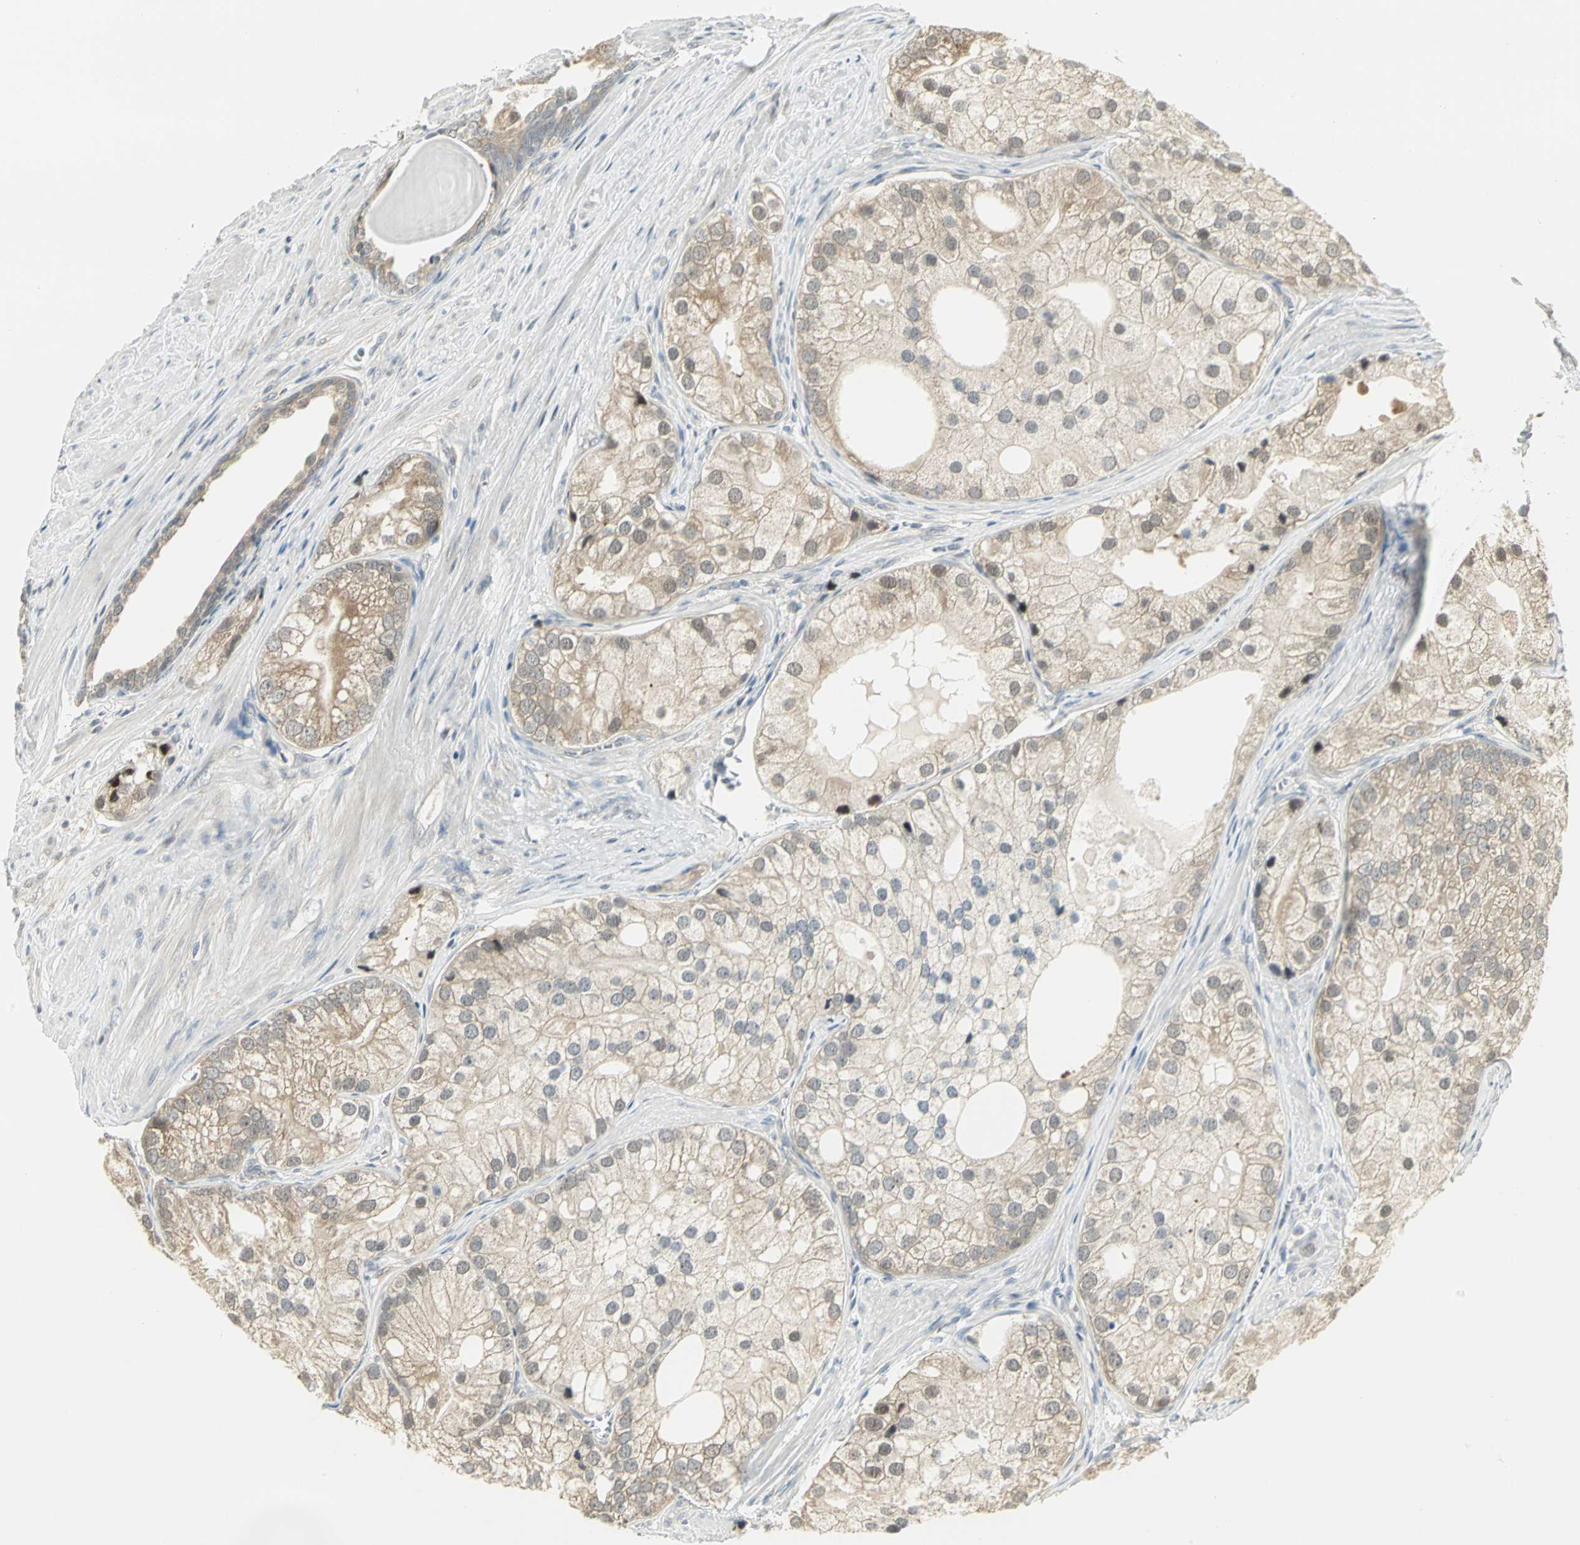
{"staining": {"intensity": "weak", "quantity": ">75%", "location": "cytoplasmic/membranous"}, "tissue": "prostate cancer", "cell_type": "Tumor cells", "image_type": "cancer", "snomed": [{"axis": "morphology", "description": "Adenocarcinoma, Low grade"}, {"axis": "topography", "description": "Prostate"}], "caption": "Prostate cancer (low-grade adenocarcinoma) tissue shows weak cytoplasmic/membranous expression in about >75% of tumor cells", "gene": "PSMC4", "patient": {"sex": "male", "age": 69}}